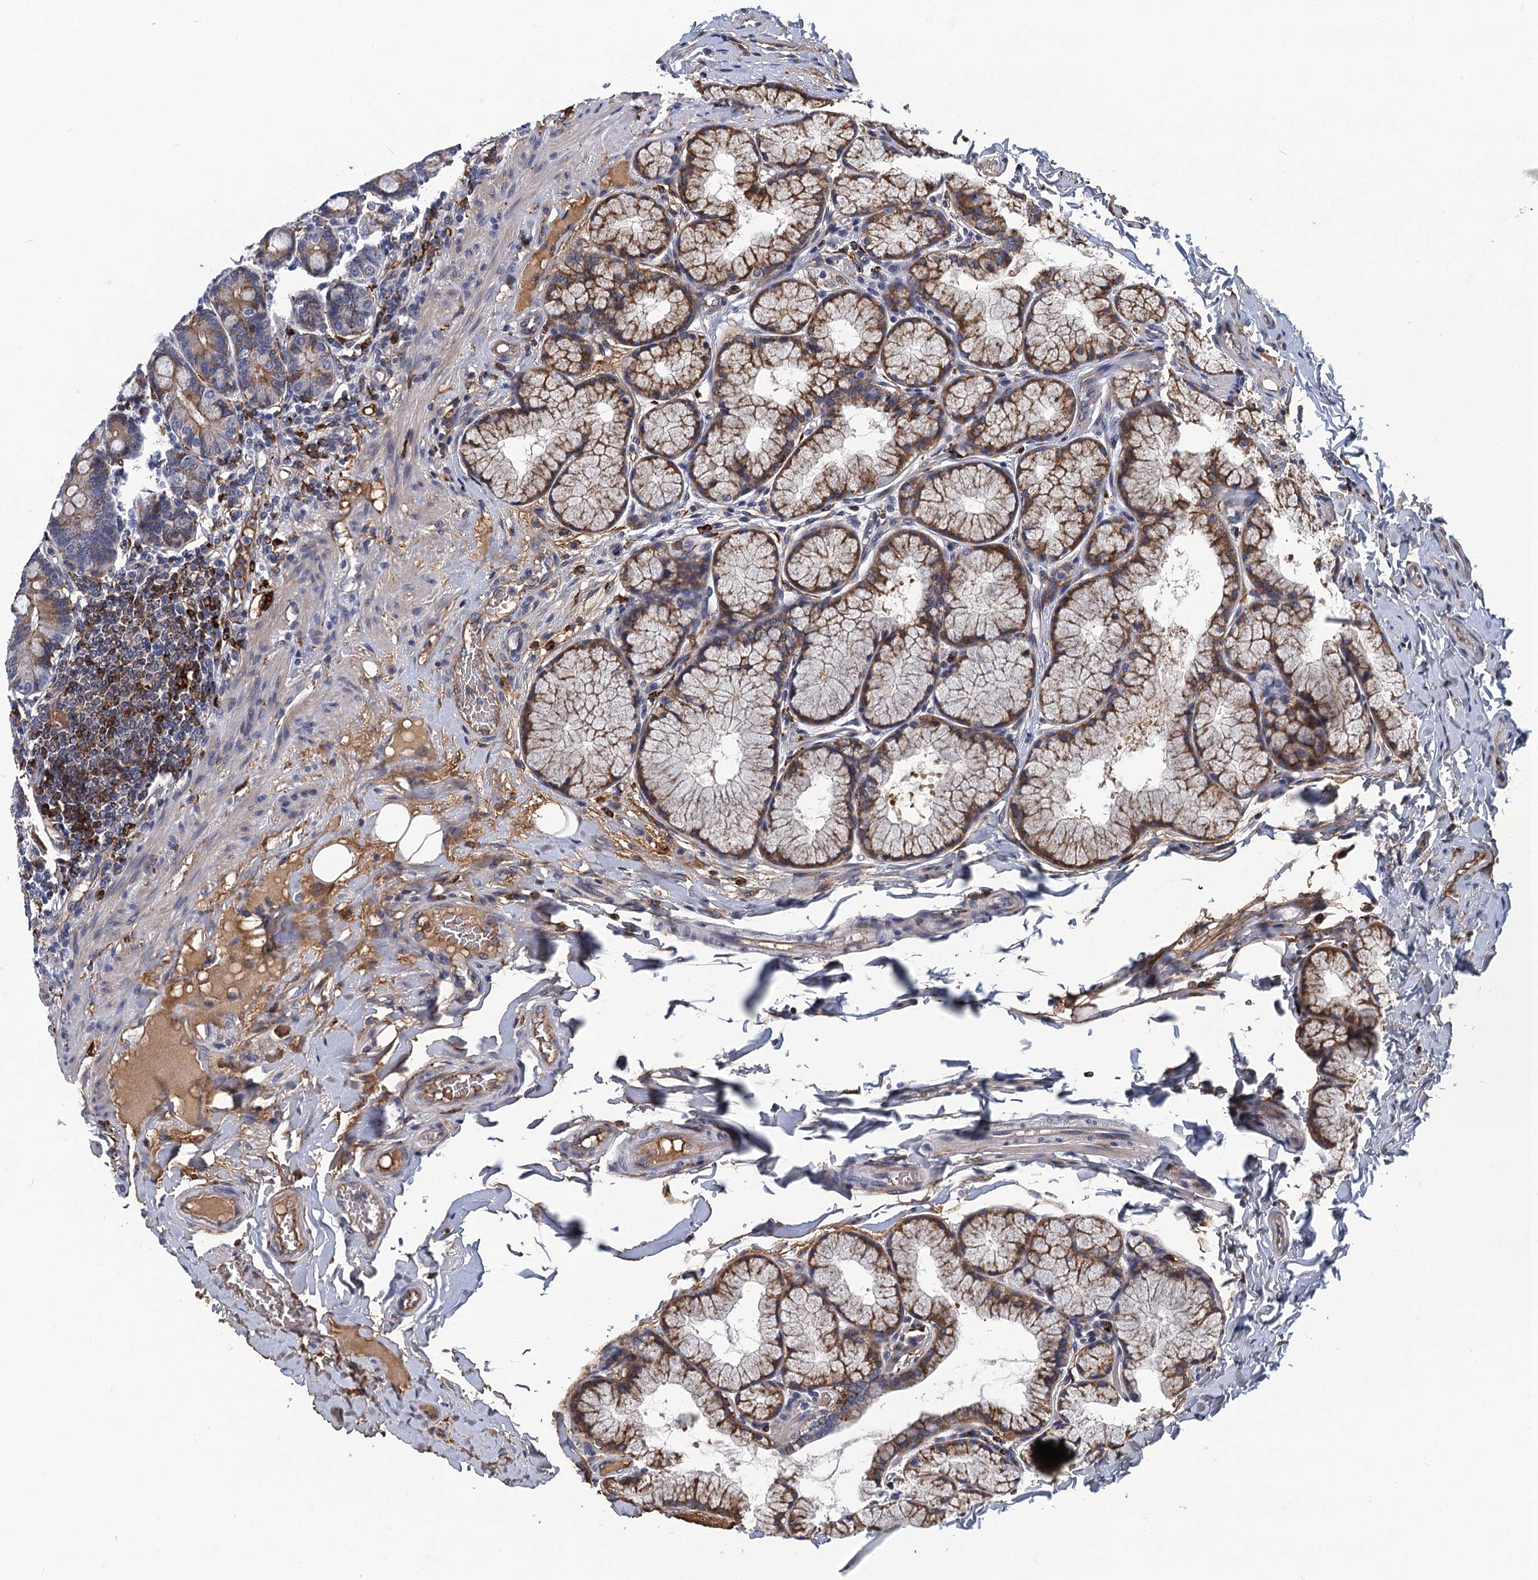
{"staining": {"intensity": "moderate", "quantity": "25%-75%", "location": "cytoplasmic/membranous"}, "tissue": "duodenum", "cell_type": "Glandular cells", "image_type": "normal", "snomed": [{"axis": "morphology", "description": "Normal tissue, NOS"}, {"axis": "topography", "description": "Duodenum"}], "caption": "DAB (3,3'-diaminobenzidine) immunohistochemical staining of normal human duodenum shows moderate cytoplasmic/membranous protein positivity in approximately 25%-75% of glandular cells.", "gene": "DNHD1", "patient": {"sex": "male", "age": 50}}